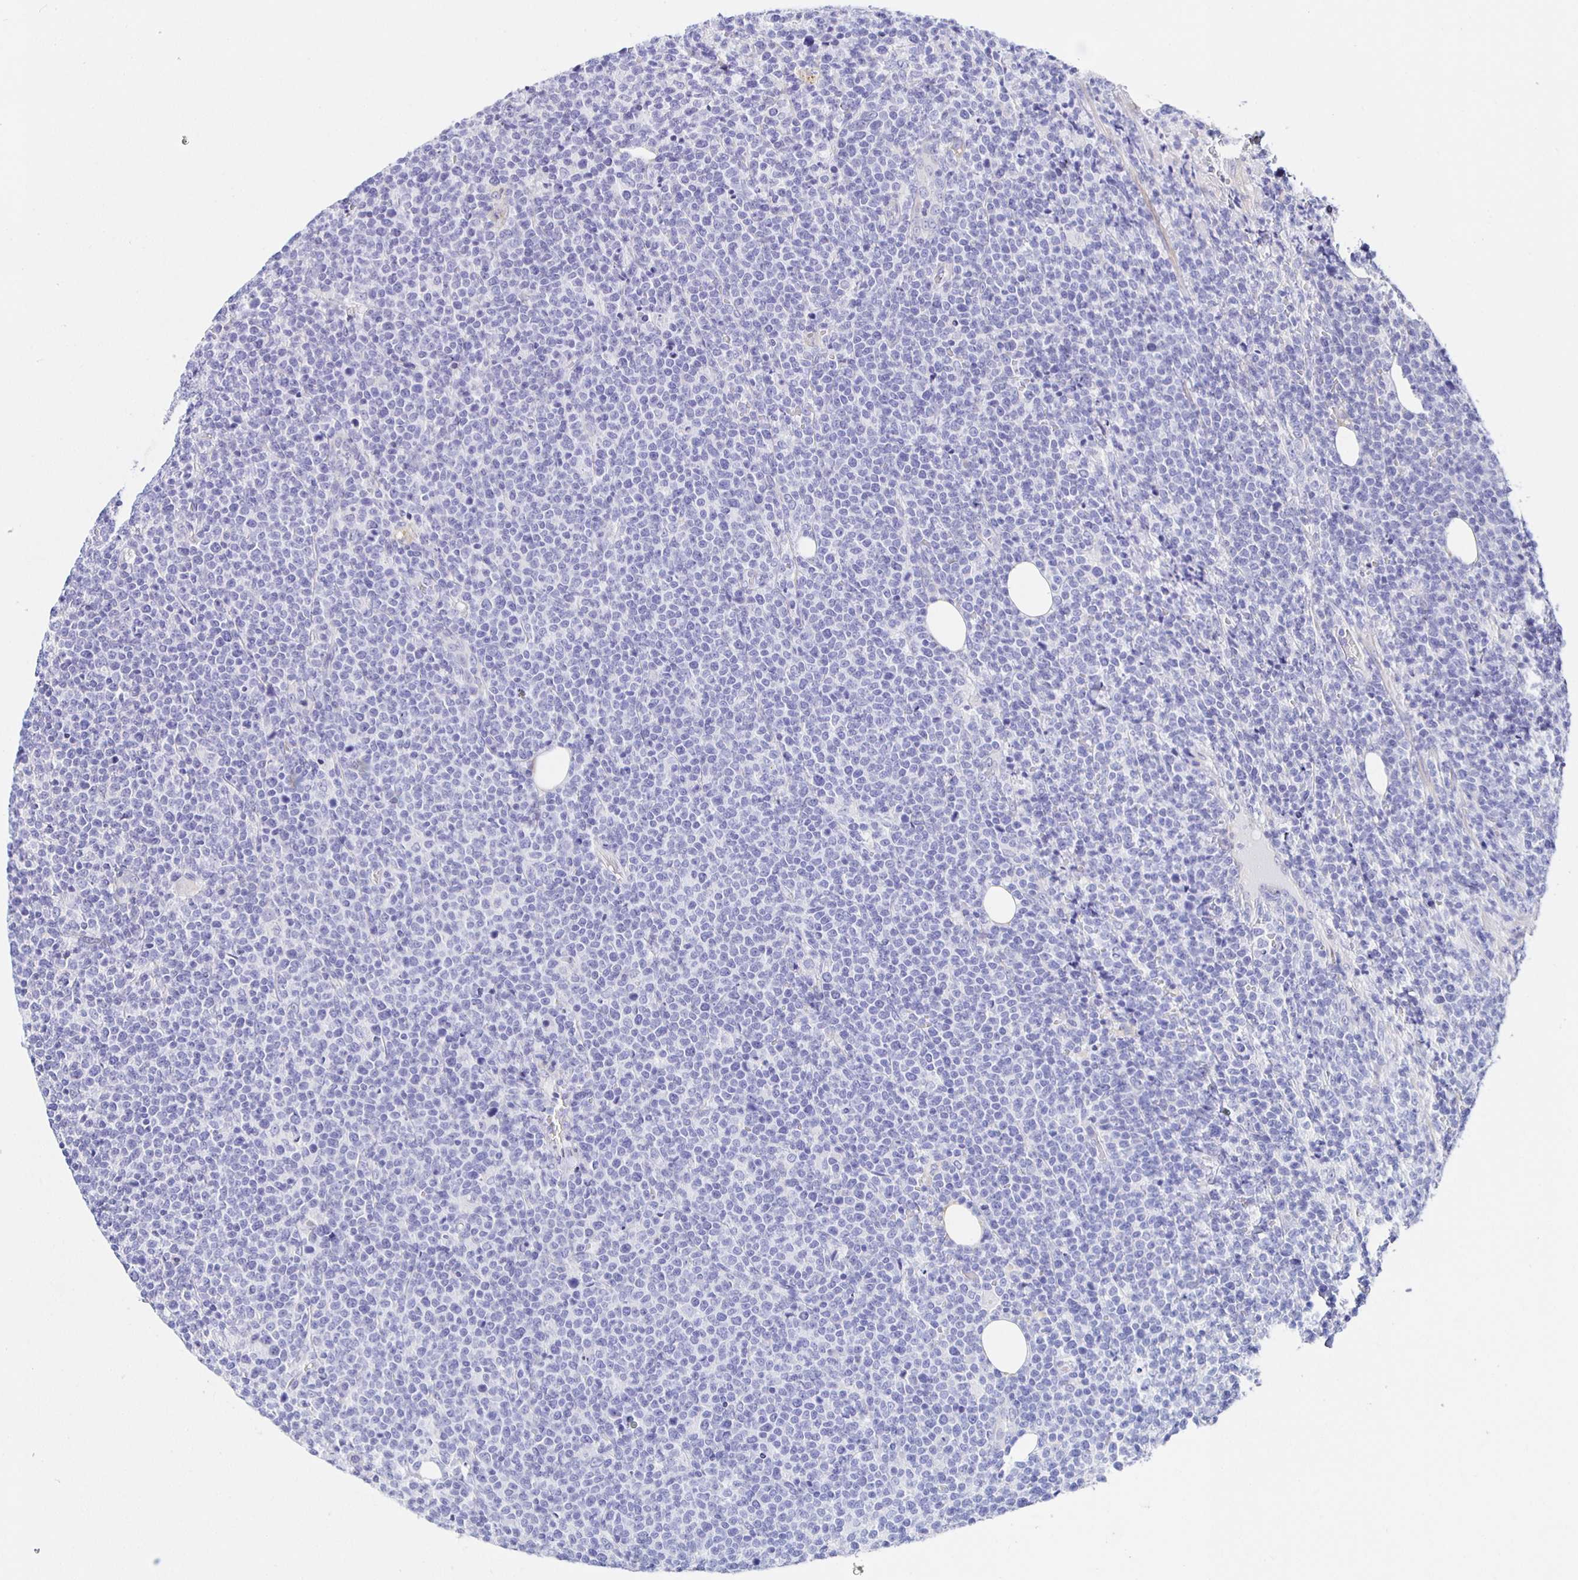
{"staining": {"intensity": "negative", "quantity": "none", "location": "none"}, "tissue": "lymphoma", "cell_type": "Tumor cells", "image_type": "cancer", "snomed": [{"axis": "morphology", "description": "Malignant lymphoma, non-Hodgkin's type, High grade"}, {"axis": "topography", "description": "Lymph node"}], "caption": "DAB immunohistochemical staining of human high-grade malignant lymphoma, non-Hodgkin's type reveals no significant staining in tumor cells.", "gene": "HSPA4L", "patient": {"sex": "male", "age": 61}}